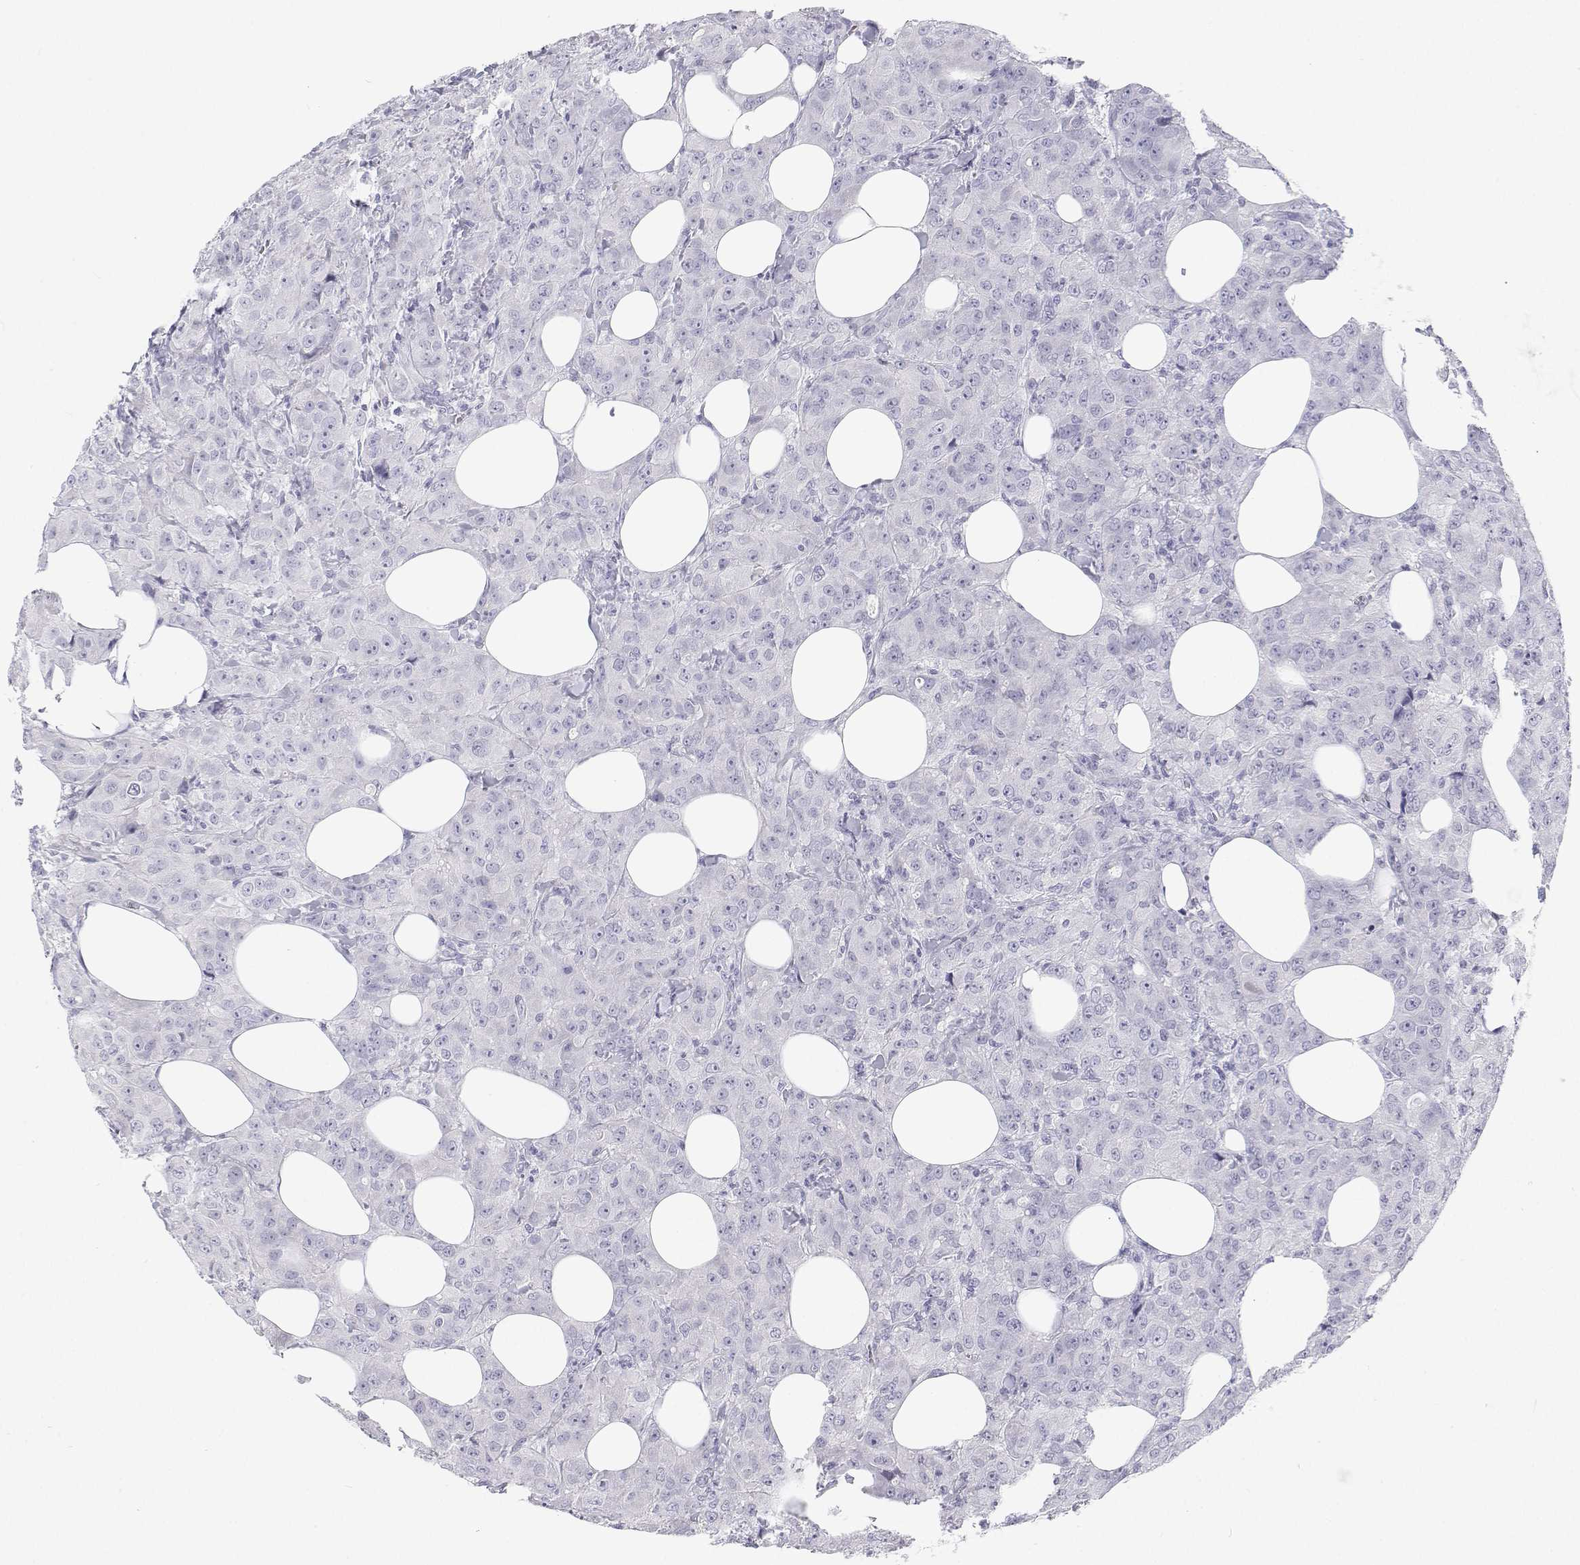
{"staining": {"intensity": "negative", "quantity": "none", "location": "none"}, "tissue": "breast cancer", "cell_type": "Tumor cells", "image_type": "cancer", "snomed": [{"axis": "morphology", "description": "Normal tissue, NOS"}, {"axis": "morphology", "description": "Duct carcinoma"}, {"axis": "topography", "description": "Breast"}], "caption": "IHC of human breast cancer reveals no positivity in tumor cells. (Brightfield microscopy of DAB (3,3'-diaminobenzidine) immunohistochemistry (IHC) at high magnification).", "gene": "TTN", "patient": {"sex": "female", "age": 43}}